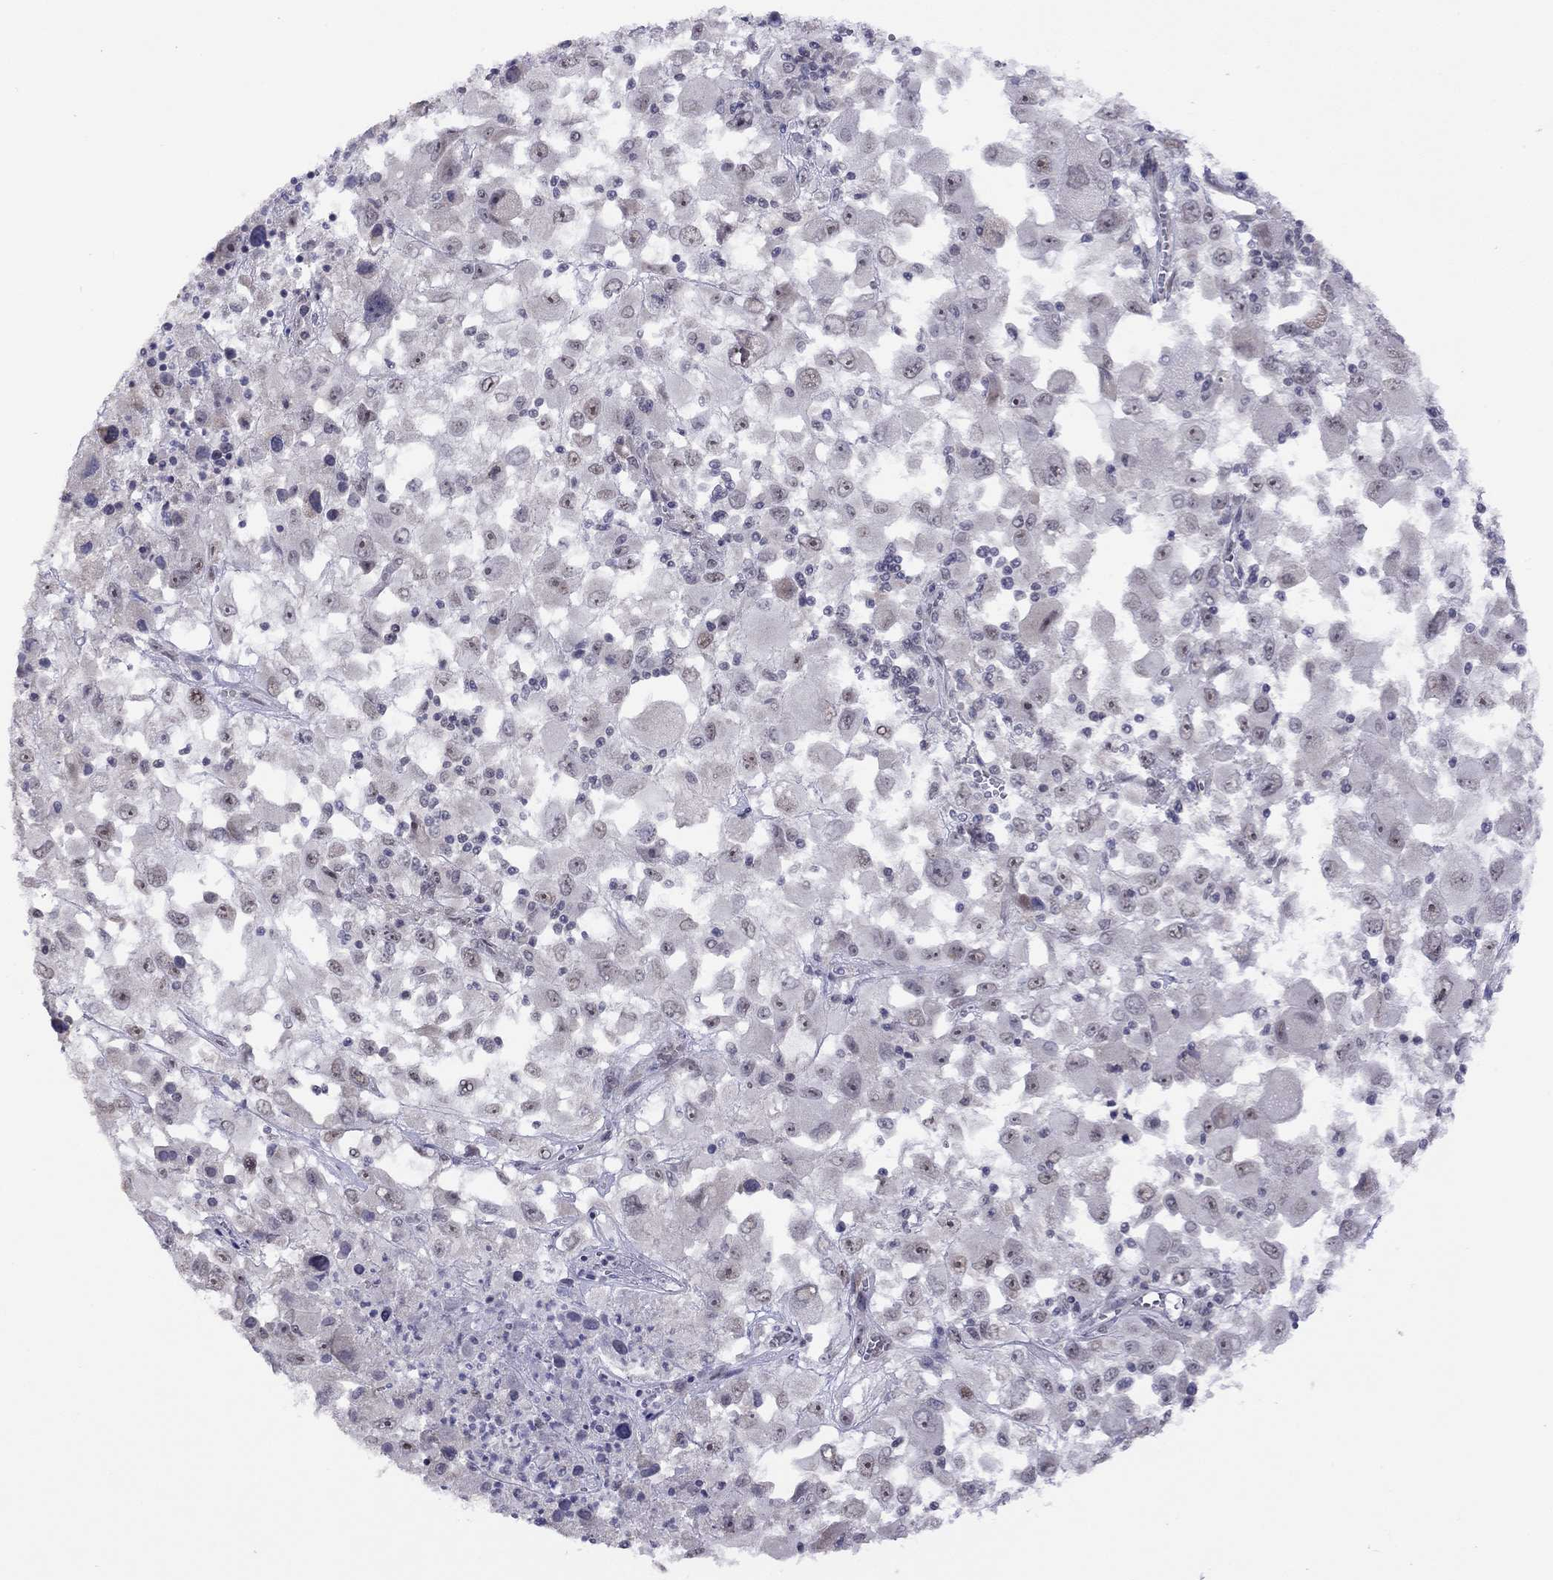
{"staining": {"intensity": "weak", "quantity": "<25%", "location": "nuclear"}, "tissue": "melanoma", "cell_type": "Tumor cells", "image_type": "cancer", "snomed": [{"axis": "morphology", "description": "Malignant melanoma, Metastatic site"}, {"axis": "topography", "description": "Soft tissue"}], "caption": "Melanoma stained for a protein using immunohistochemistry (IHC) exhibits no positivity tumor cells.", "gene": "HES5", "patient": {"sex": "male", "age": 50}}